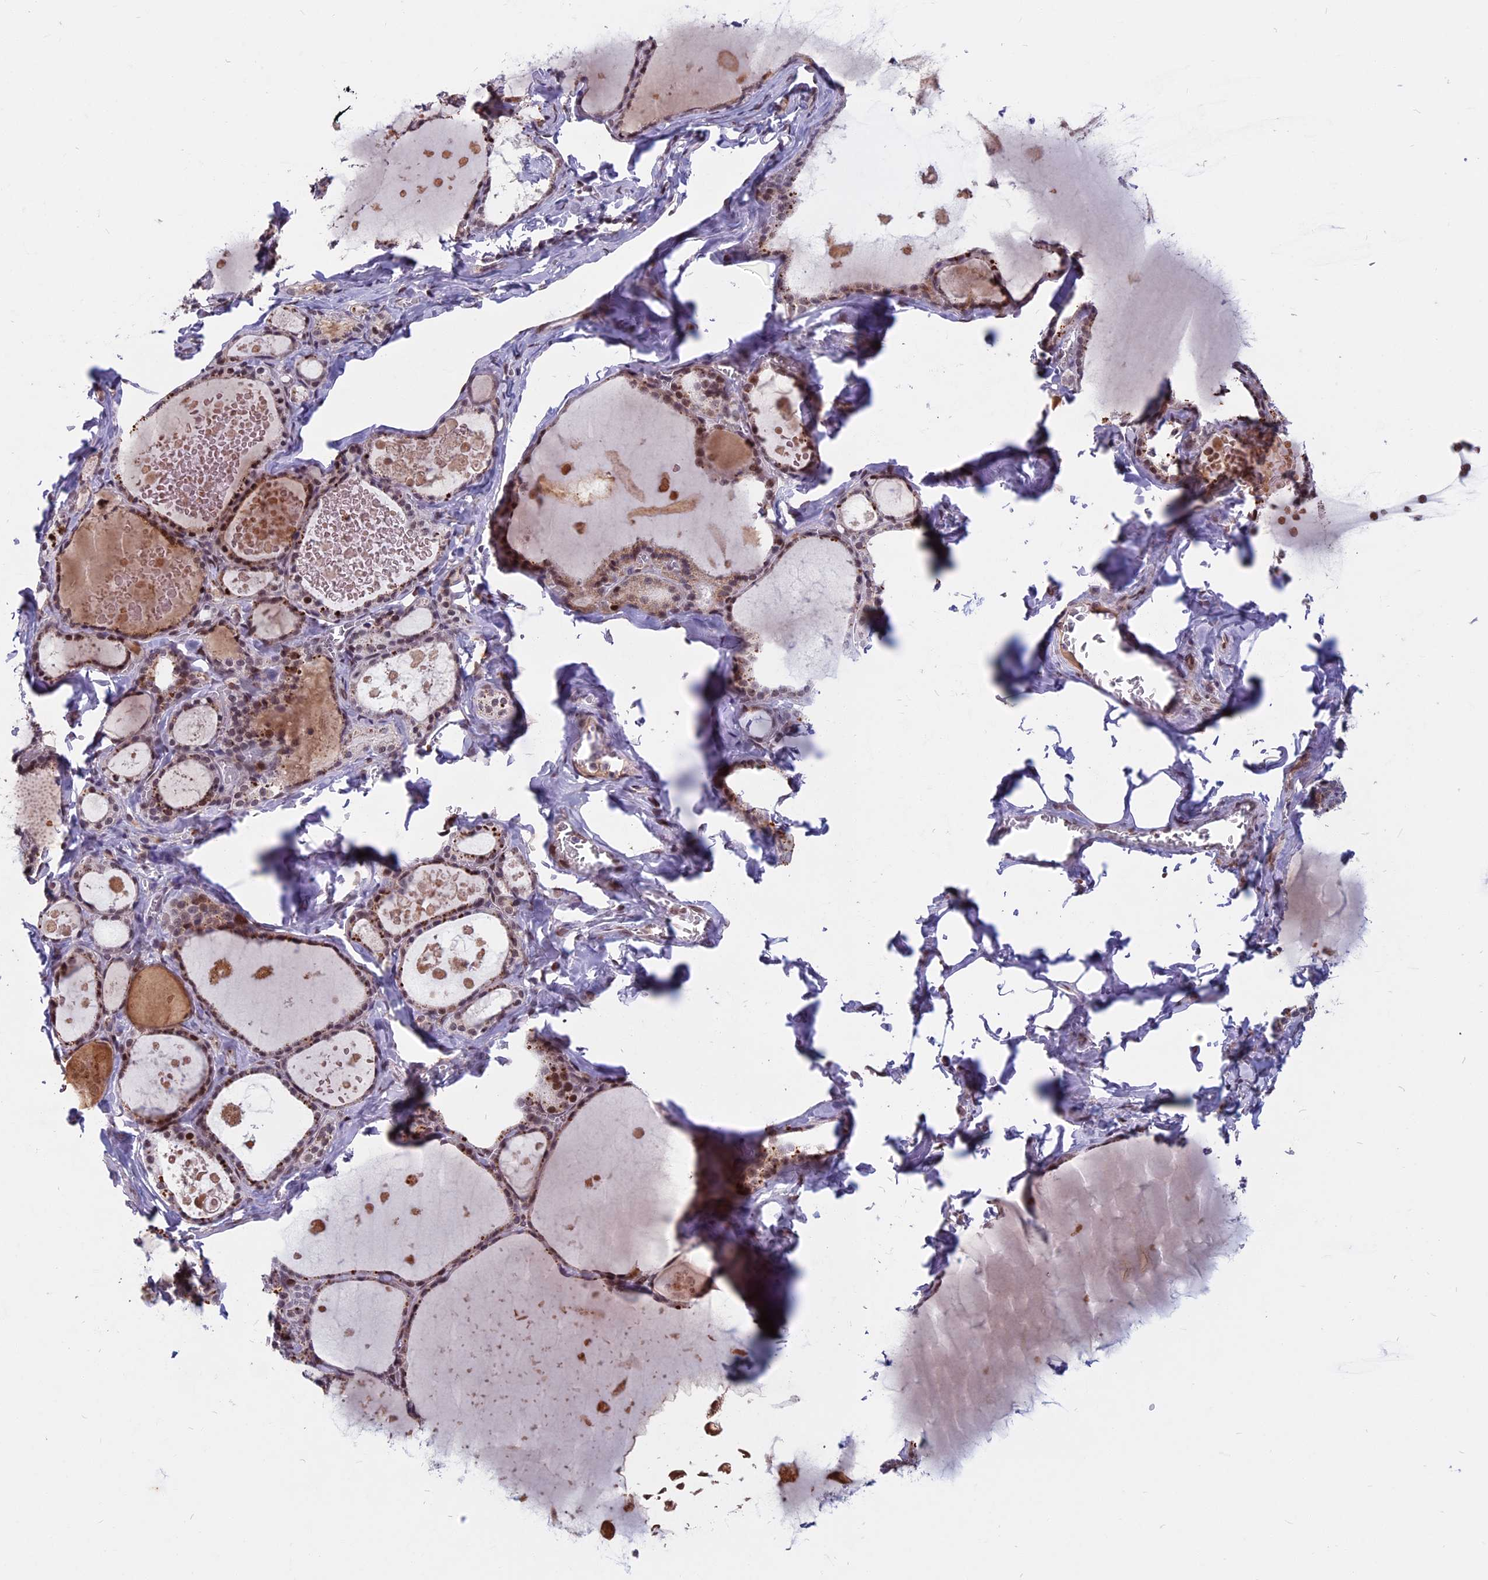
{"staining": {"intensity": "moderate", "quantity": "25%-75%", "location": "nuclear"}, "tissue": "thyroid gland", "cell_type": "Glandular cells", "image_type": "normal", "snomed": [{"axis": "morphology", "description": "Normal tissue, NOS"}, {"axis": "topography", "description": "Thyroid gland"}], "caption": "Moderate nuclear protein staining is seen in approximately 25%-75% of glandular cells in thyroid gland. (Stains: DAB in brown, nuclei in blue, Microscopy: brightfield microscopy at high magnification).", "gene": "CDC7", "patient": {"sex": "male", "age": 56}}